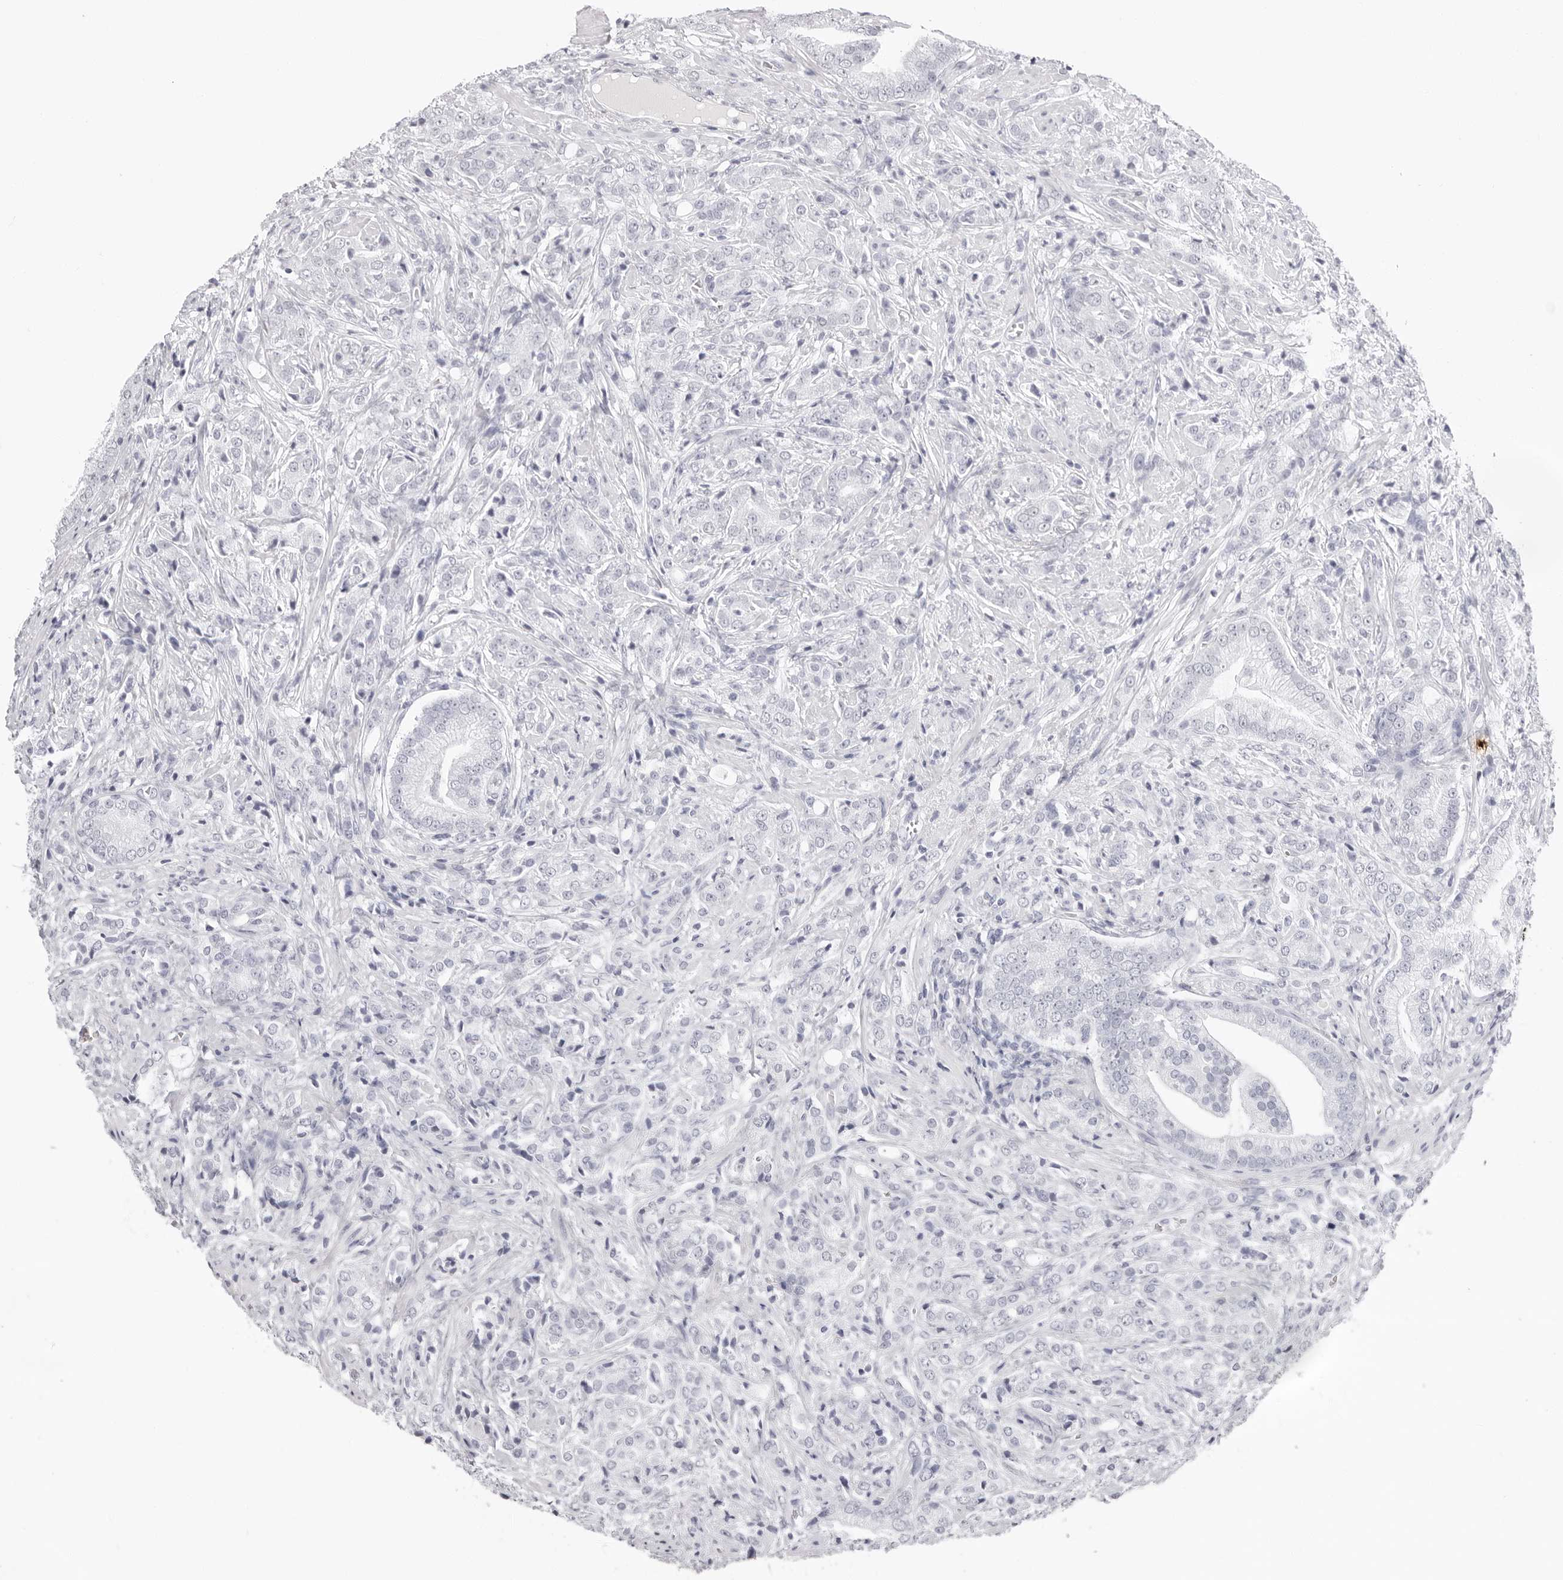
{"staining": {"intensity": "negative", "quantity": "none", "location": "none"}, "tissue": "prostate cancer", "cell_type": "Tumor cells", "image_type": "cancer", "snomed": [{"axis": "morphology", "description": "Adenocarcinoma, High grade"}, {"axis": "topography", "description": "Prostate"}], "caption": "Immunohistochemistry (IHC) of high-grade adenocarcinoma (prostate) exhibits no expression in tumor cells.", "gene": "CST5", "patient": {"sex": "male", "age": 57}}